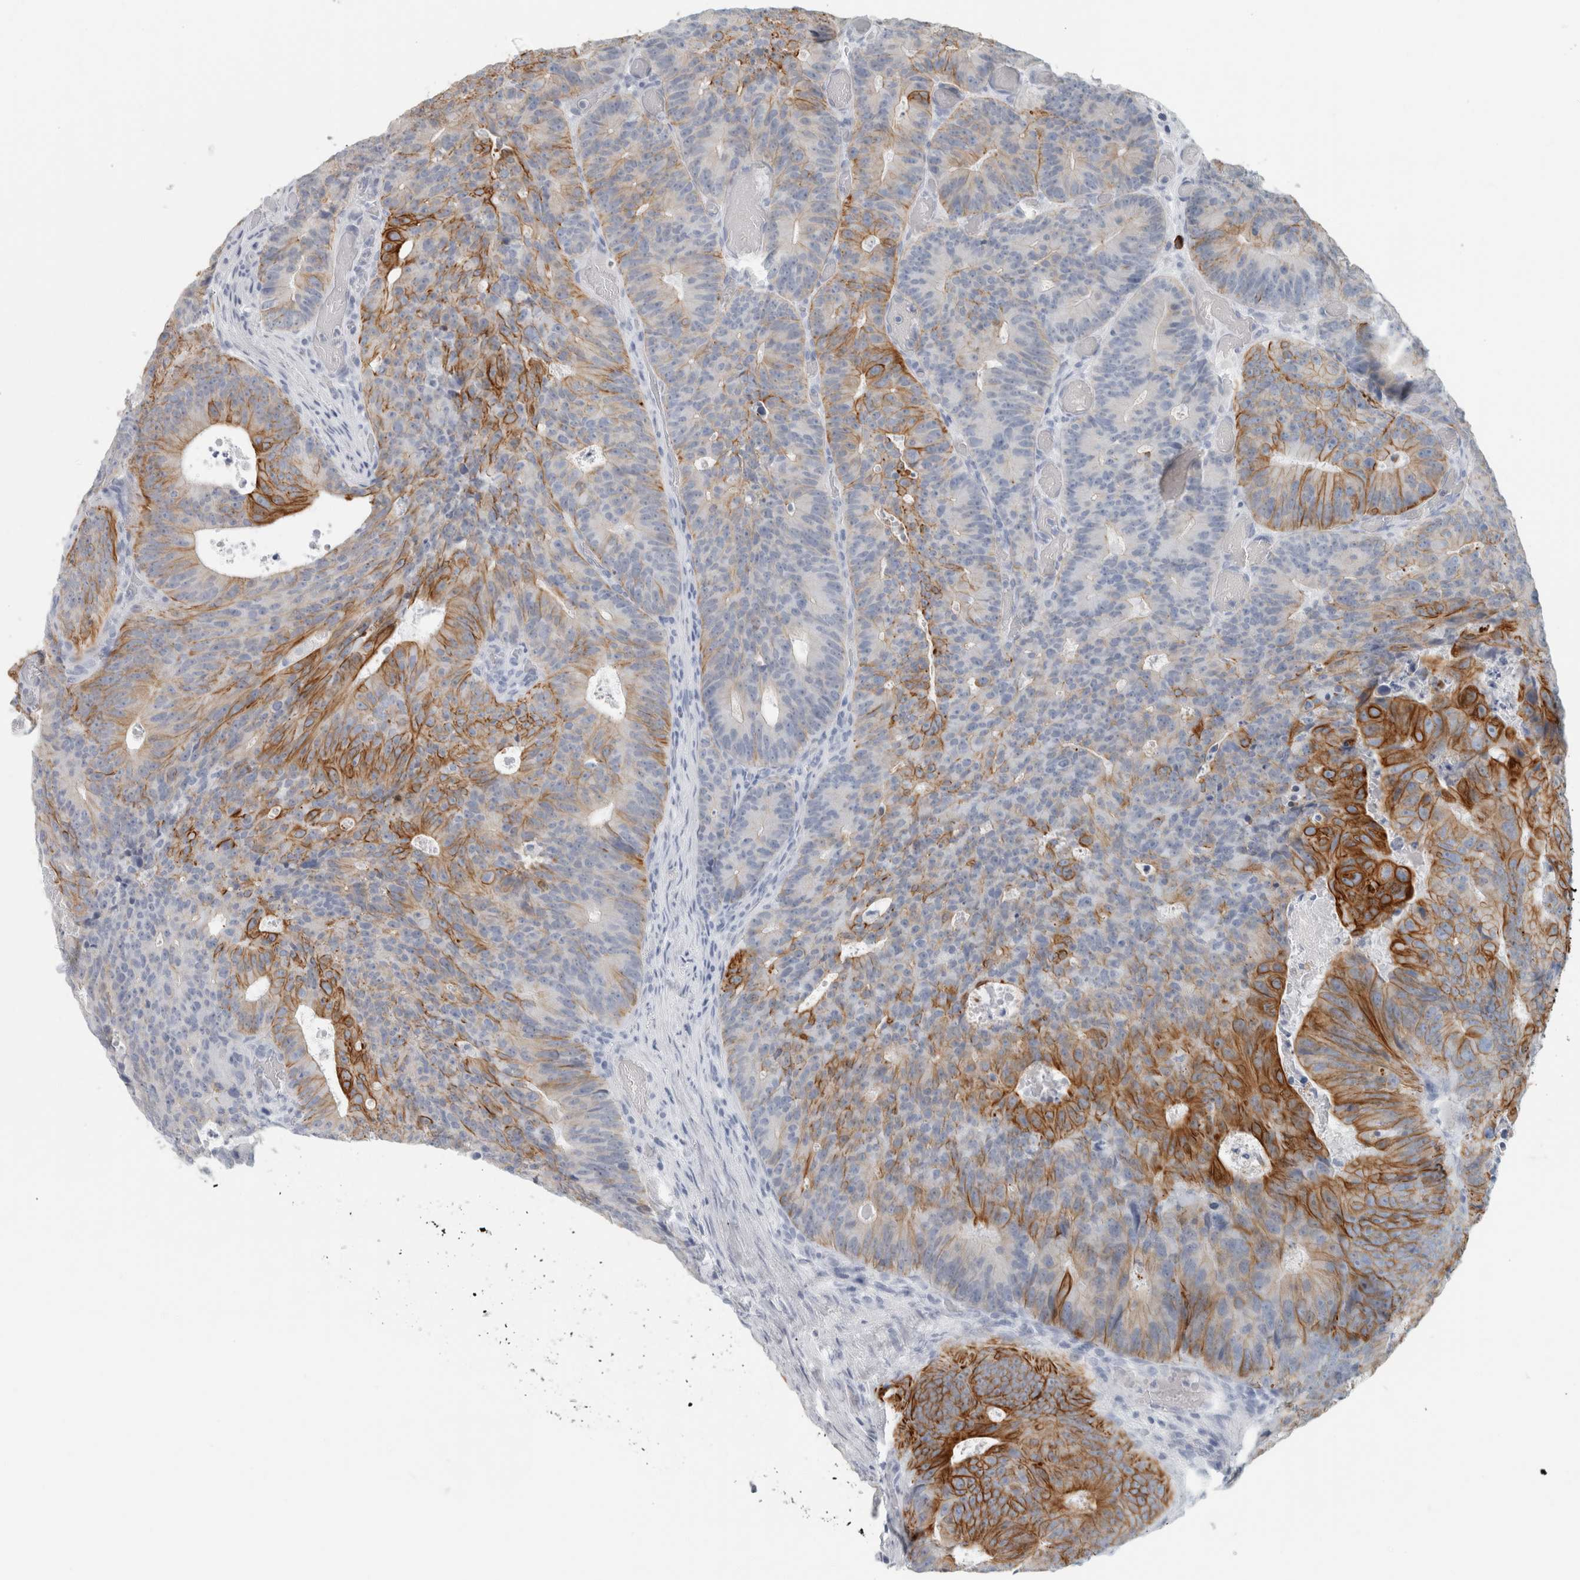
{"staining": {"intensity": "strong", "quantity": "25%-75%", "location": "cytoplasmic/membranous"}, "tissue": "colorectal cancer", "cell_type": "Tumor cells", "image_type": "cancer", "snomed": [{"axis": "morphology", "description": "Adenocarcinoma, NOS"}, {"axis": "topography", "description": "Colon"}], "caption": "Adenocarcinoma (colorectal) stained with immunohistochemistry (IHC) displays strong cytoplasmic/membranous staining in approximately 25%-75% of tumor cells. (IHC, brightfield microscopy, high magnification).", "gene": "SLC28A3", "patient": {"sex": "male", "age": 87}}